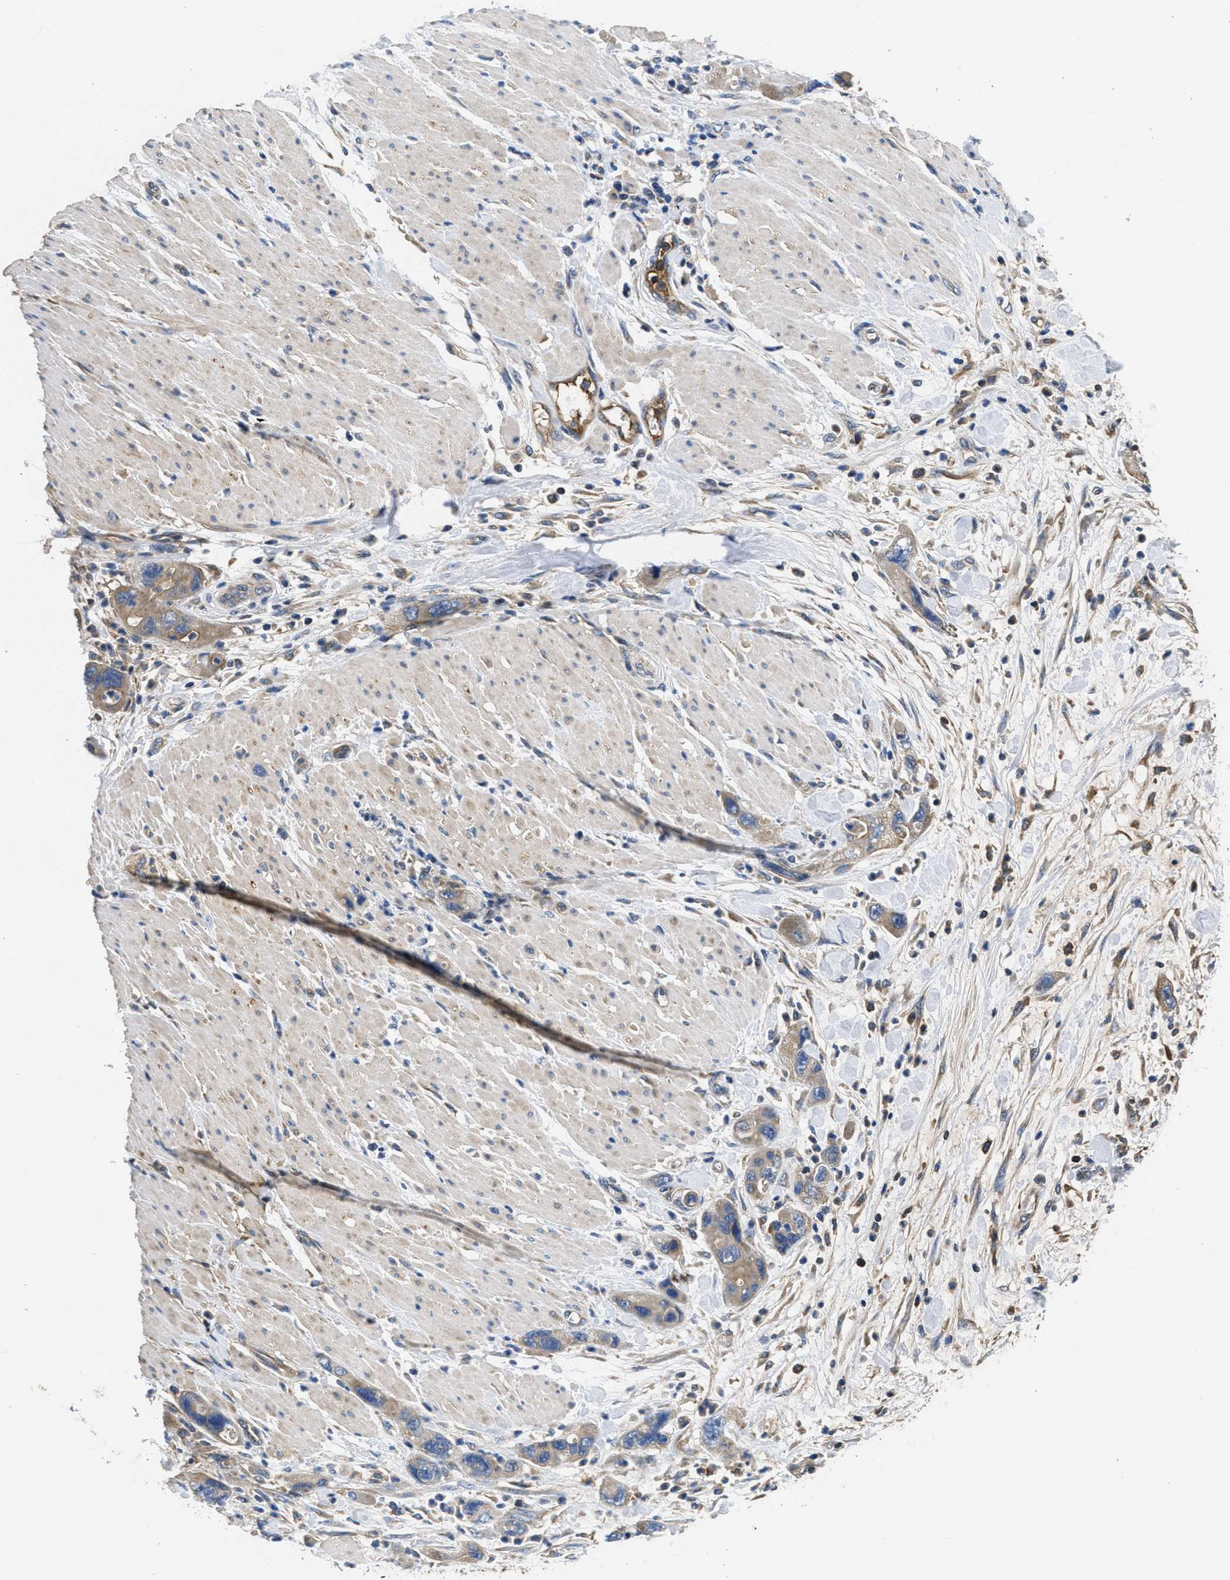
{"staining": {"intensity": "weak", "quantity": ">75%", "location": "cytoplasmic/membranous"}, "tissue": "pancreatic cancer", "cell_type": "Tumor cells", "image_type": "cancer", "snomed": [{"axis": "morphology", "description": "Normal tissue, NOS"}, {"axis": "morphology", "description": "Adenocarcinoma, NOS"}, {"axis": "topography", "description": "Pancreas"}], "caption": "Tumor cells display low levels of weak cytoplasmic/membranous positivity in approximately >75% of cells in human pancreatic adenocarcinoma. The staining is performed using DAB brown chromogen to label protein expression. The nuclei are counter-stained blue using hematoxylin.", "gene": "GALK1", "patient": {"sex": "female", "age": 71}}